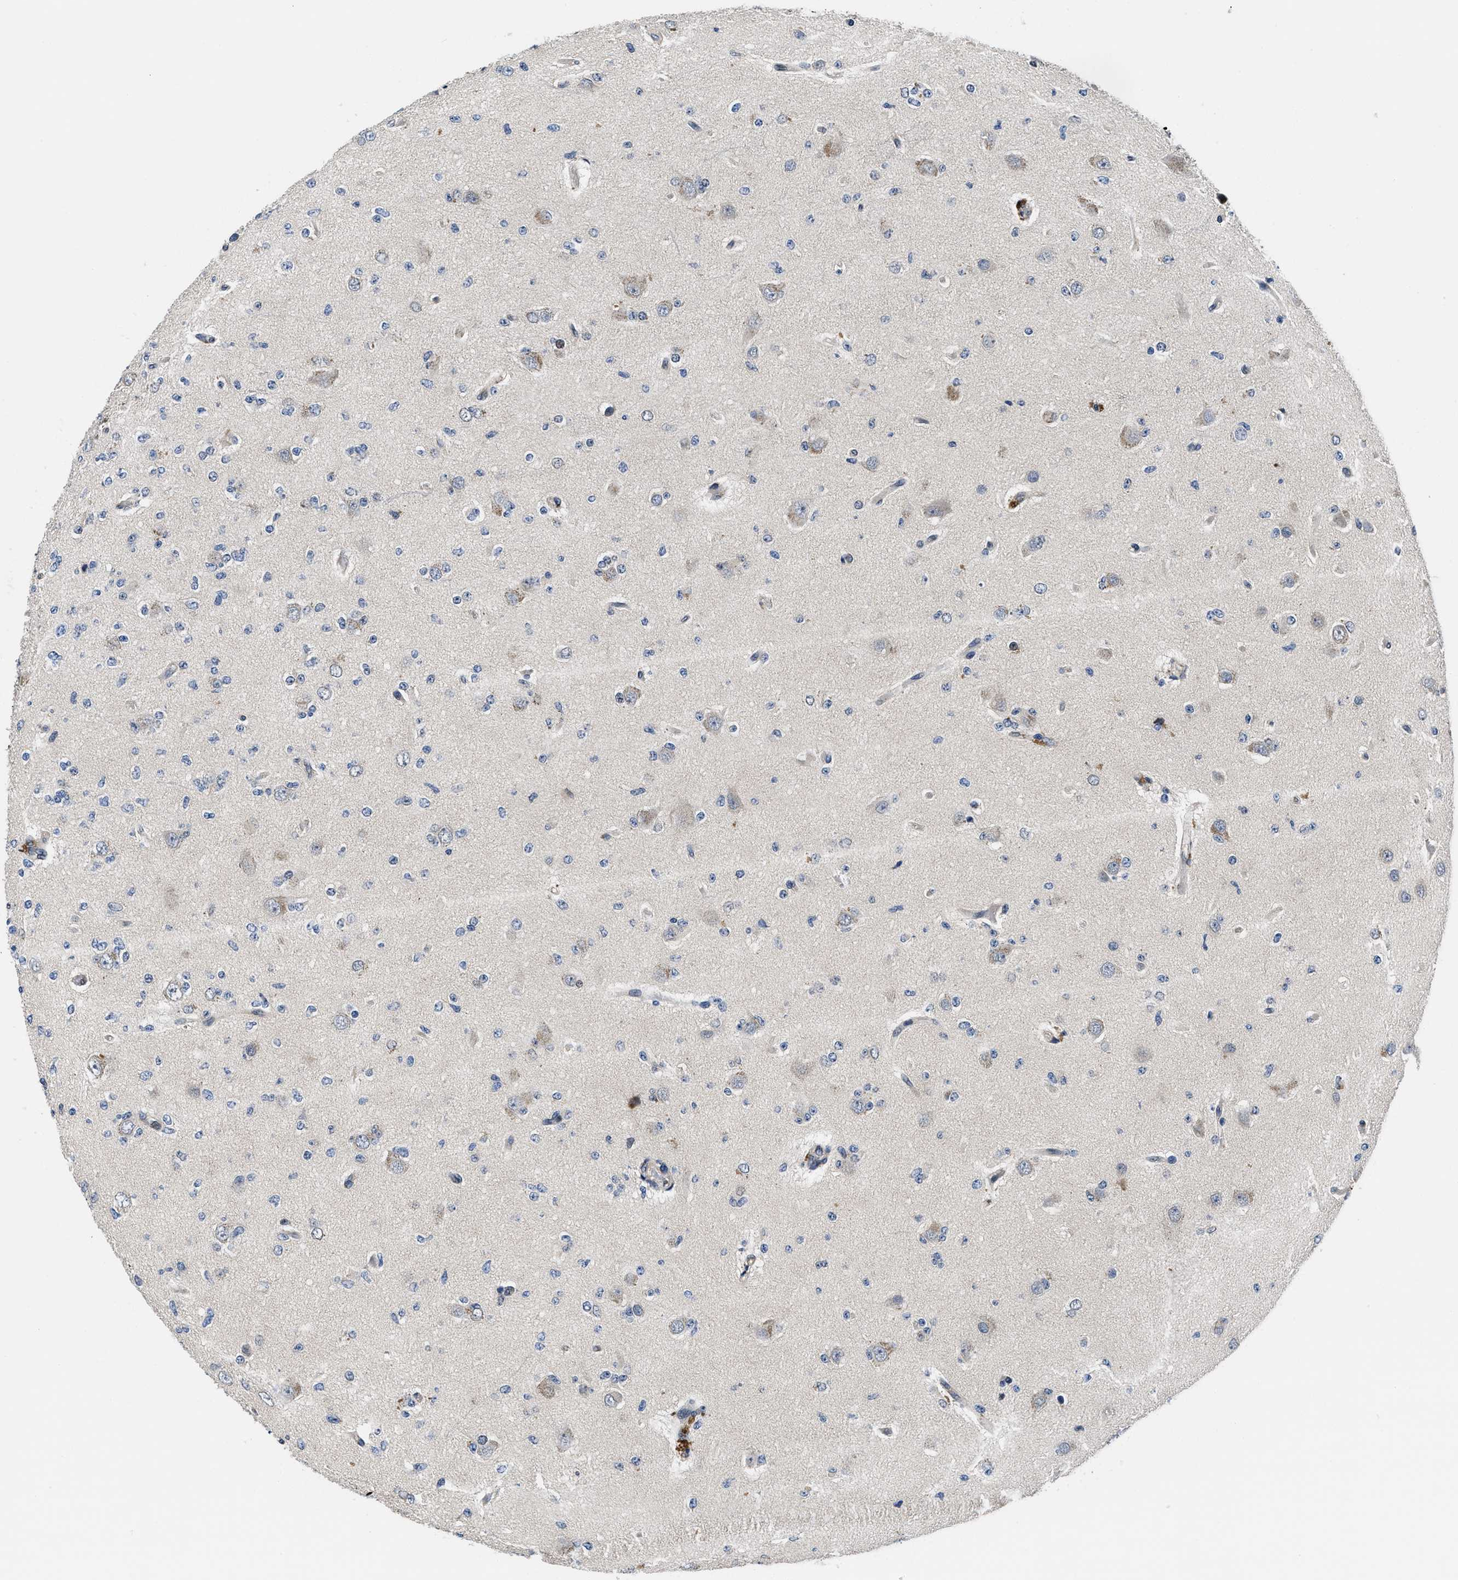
{"staining": {"intensity": "negative", "quantity": "none", "location": "none"}, "tissue": "glioma", "cell_type": "Tumor cells", "image_type": "cancer", "snomed": [{"axis": "morphology", "description": "Glioma, malignant, Low grade"}, {"axis": "topography", "description": "Brain"}], "caption": "IHC of human glioma shows no staining in tumor cells.", "gene": "SNX10", "patient": {"sex": "male", "age": 38}}